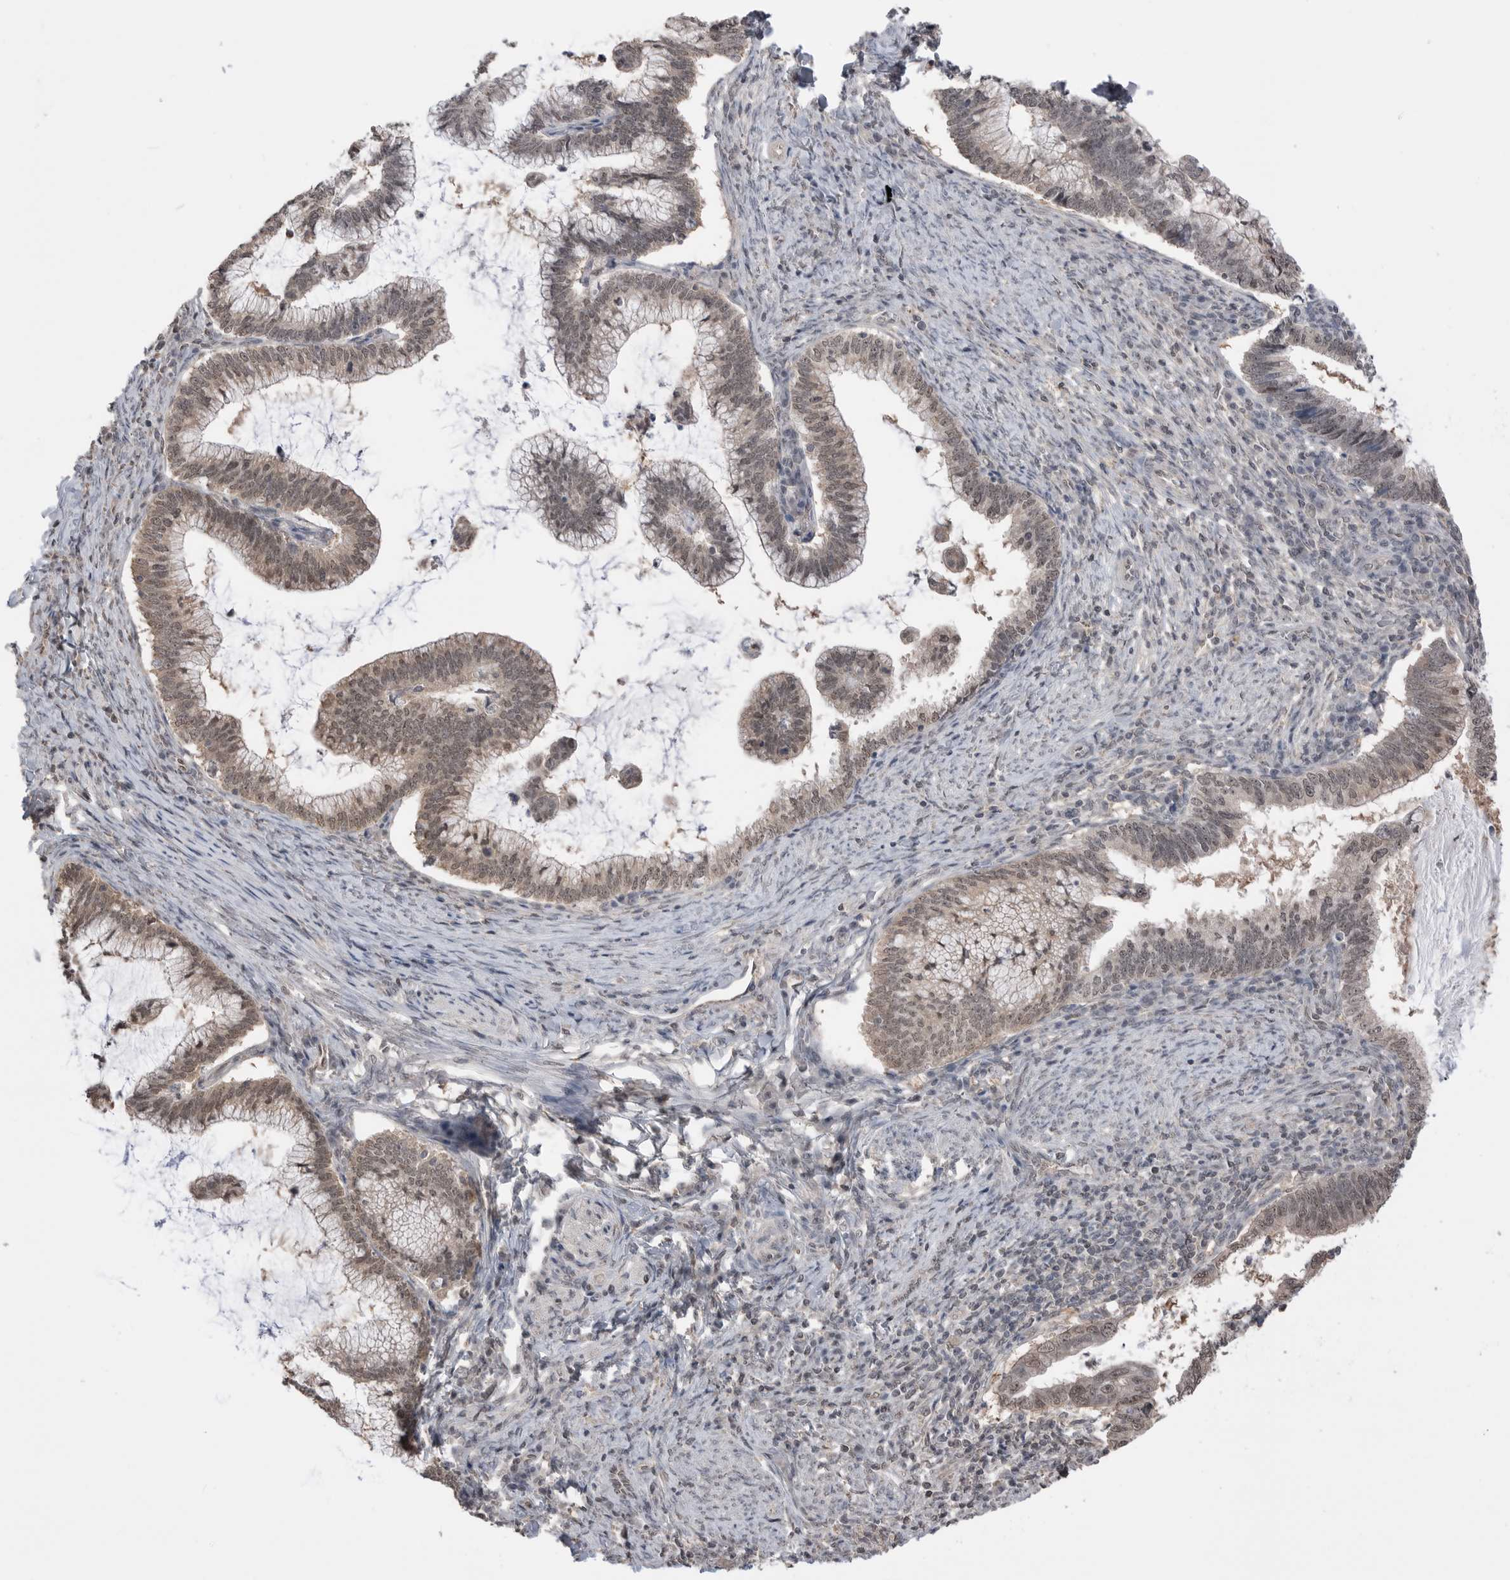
{"staining": {"intensity": "weak", "quantity": ">75%", "location": "nuclear"}, "tissue": "cervical cancer", "cell_type": "Tumor cells", "image_type": "cancer", "snomed": [{"axis": "morphology", "description": "Adenocarcinoma, NOS"}, {"axis": "topography", "description": "Cervix"}], "caption": "Adenocarcinoma (cervical) was stained to show a protein in brown. There is low levels of weak nuclear expression in about >75% of tumor cells.", "gene": "PEAK1", "patient": {"sex": "female", "age": 36}}